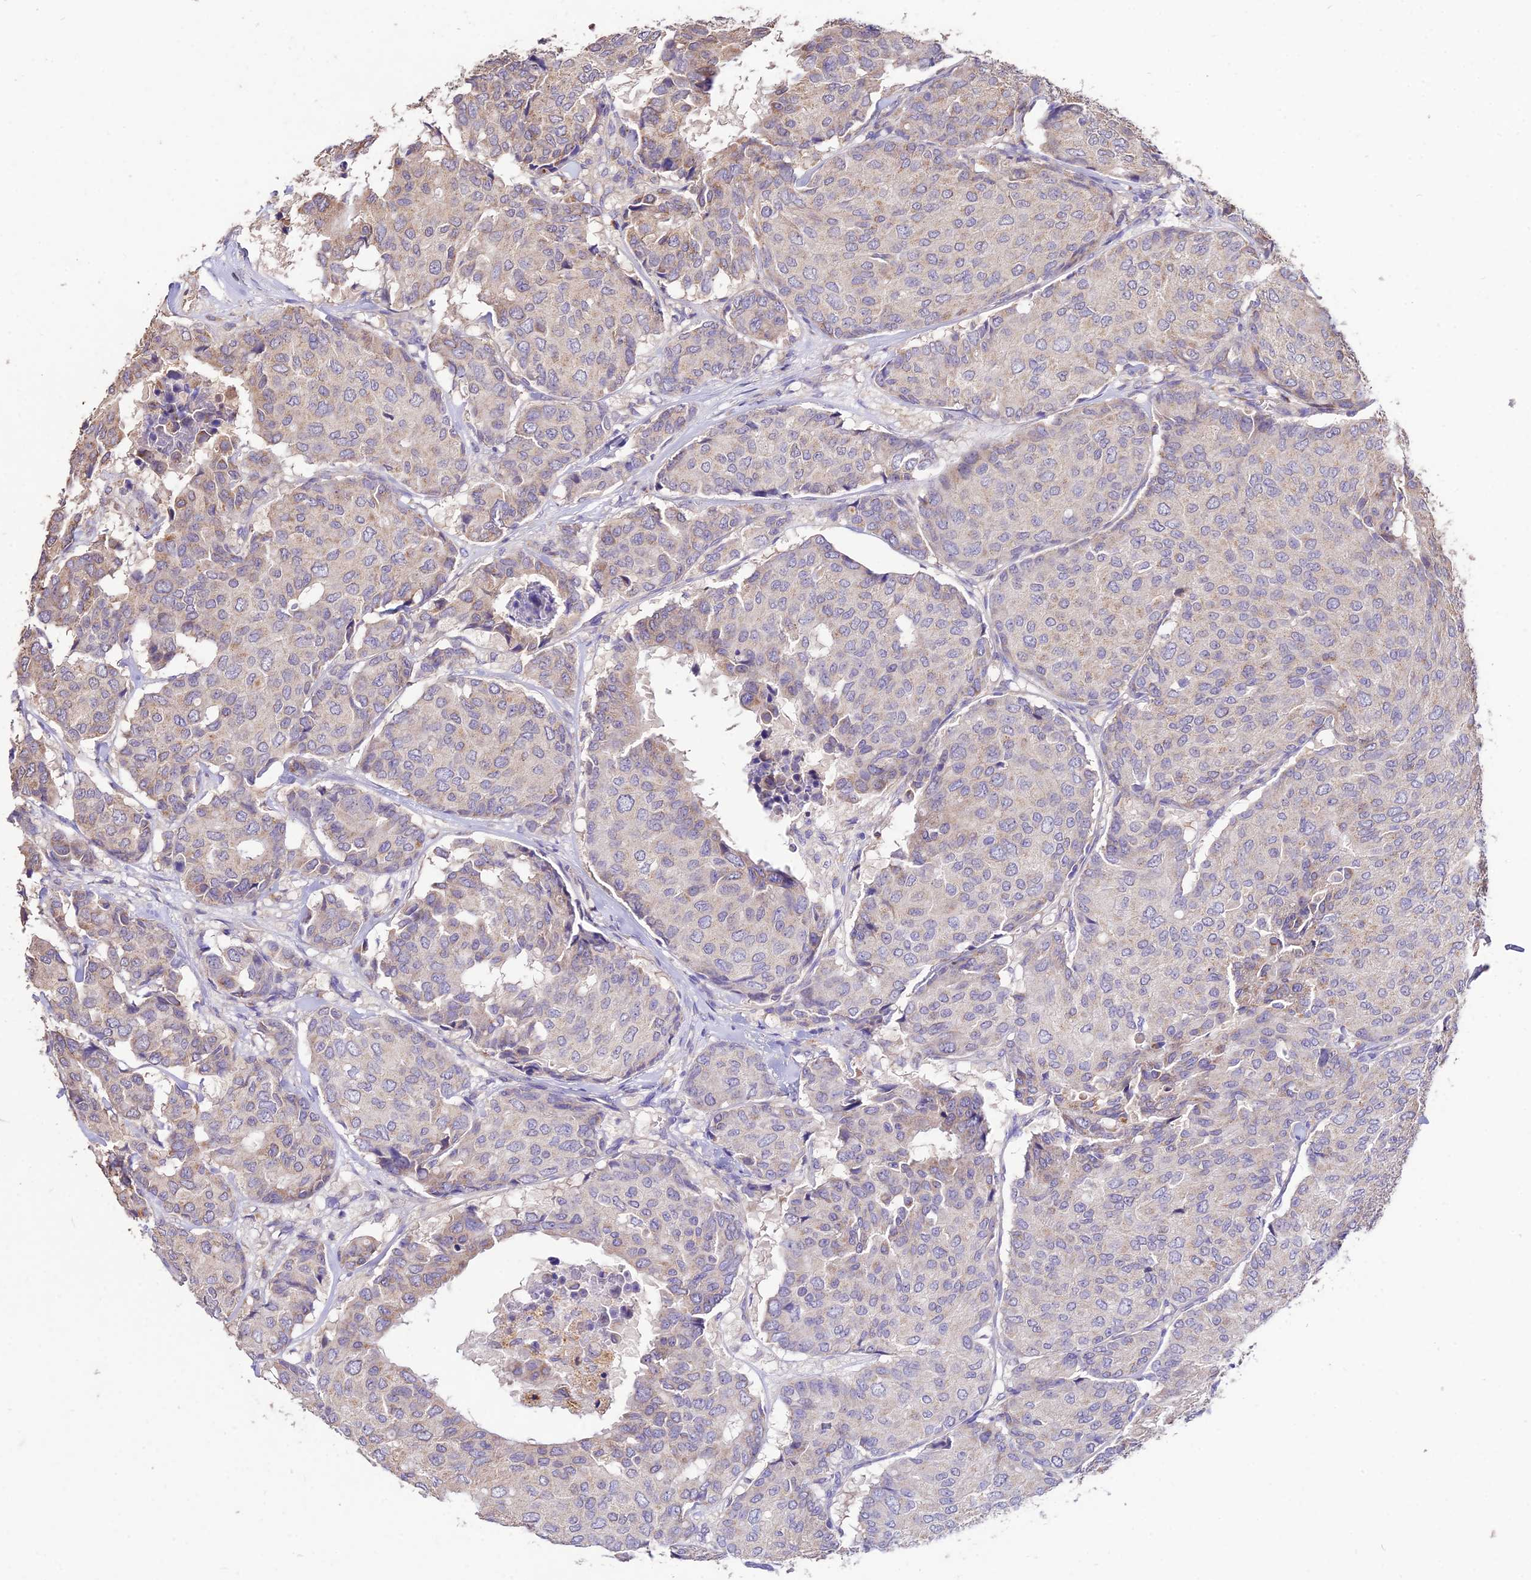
{"staining": {"intensity": "weak", "quantity": "<25%", "location": "cytoplasmic/membranous"}, "tissue": "breast cancer", "cell_type": "Tumor cells", "image_type": "cancer", "snomed": [{"axis": "morphology", "description": "Duct carcinoma"}, {"axis": "topography", "description": "Breast"}], "caption": "IHC image of breast cancer stained for a protein (brown), which displays no expression in tumor cells.", "gene": "SDHD", "patient": {"sex": "female", "age": 75}}